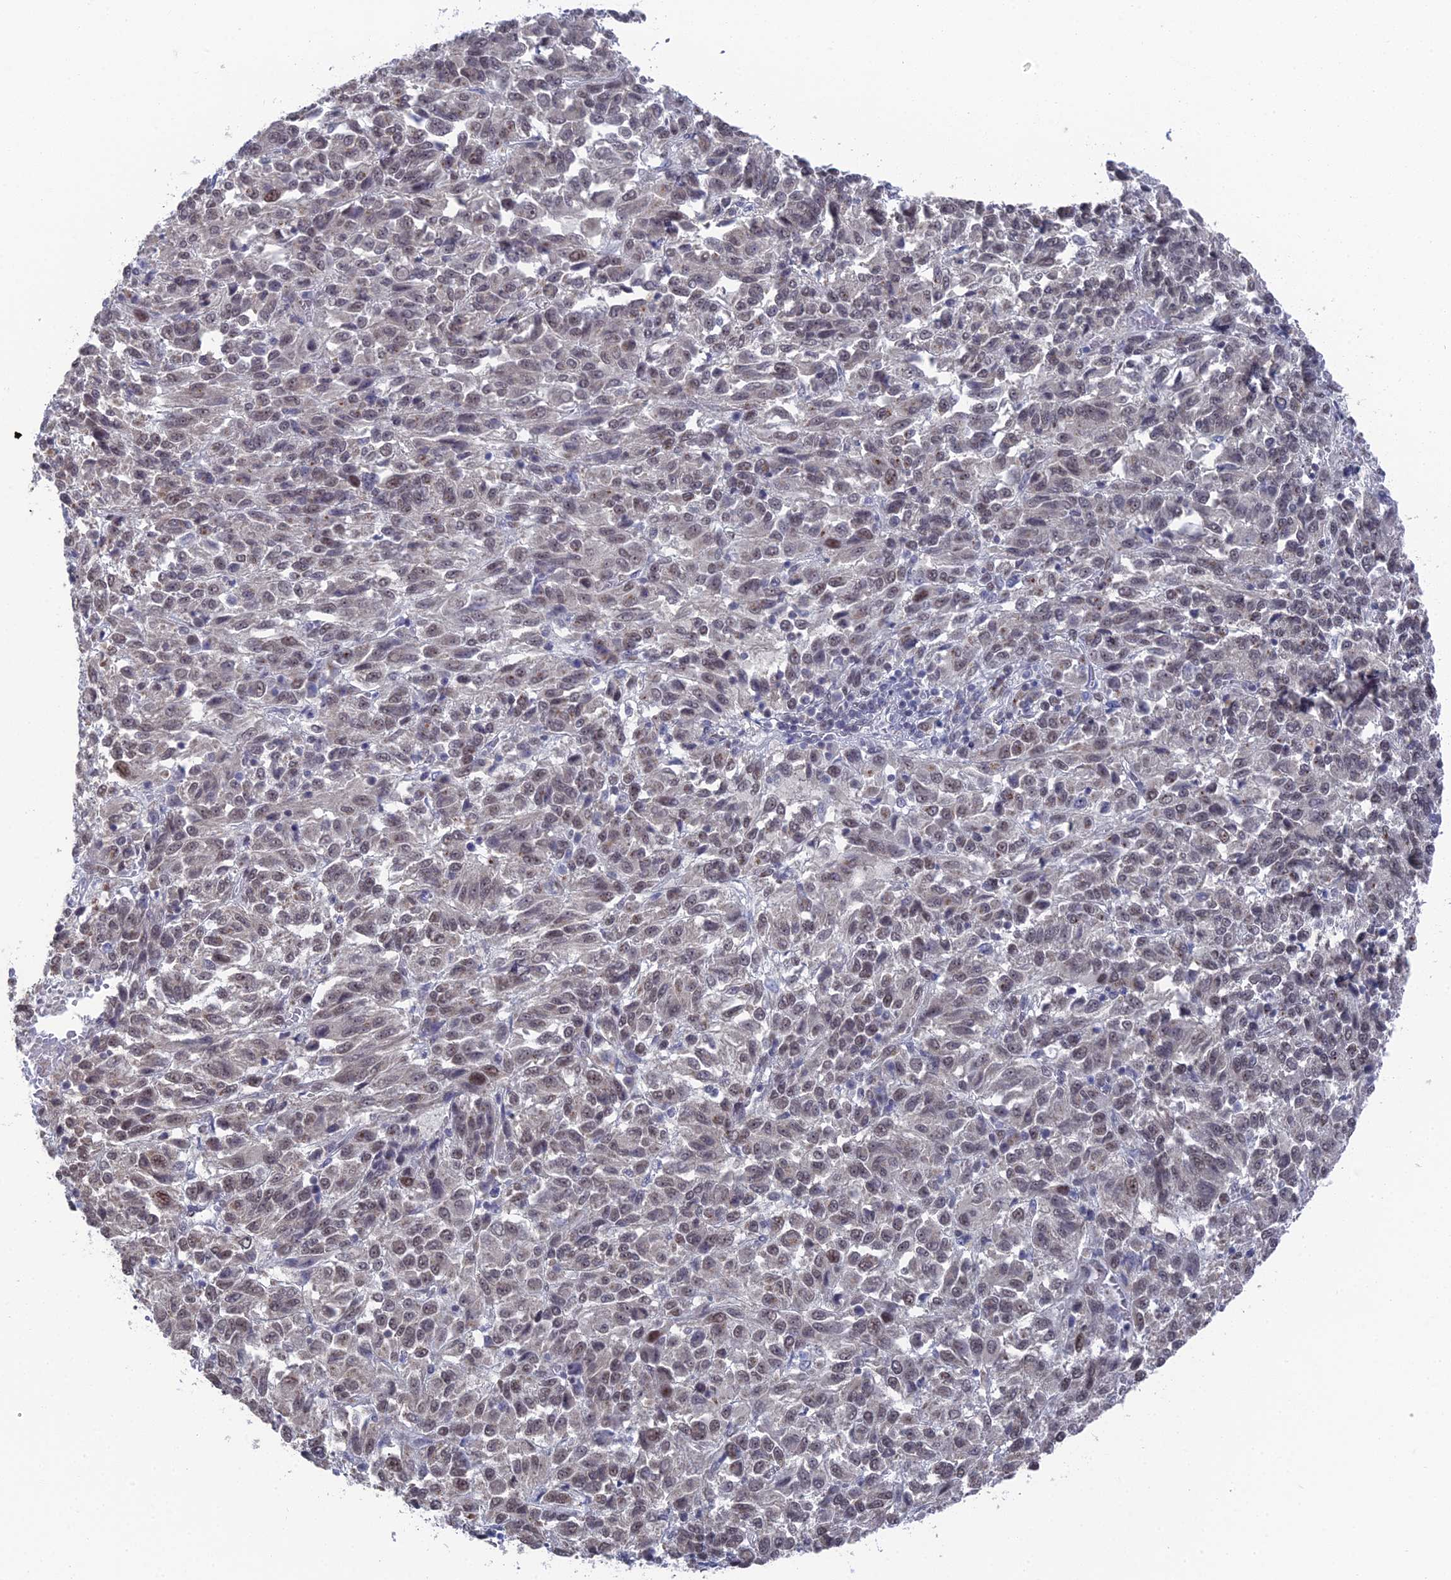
{"staining": {"intensity": "weak", "quantity": "25%-75%", "location": "nuclear"}, "tissue": "melanoma", "cell_type": "Tumor cells", "image_type": "cancer", "snomed": [{"axis": "morphology", "description": "Malignant melanoma, Metastatic site"}, {"axis": "topography", "description": "Lung"}], "caption": "DAB immunohistochemical staining of human melanoma shows weak nuclear protein positivity in about 25%-75% of tumor cells. (DAB (3,3'-diaminobenzidine) IHC with brightfield microscopy, high magnification).", "gene": "FHIP2A", "patient": {"sex": "male", "age": 64}}